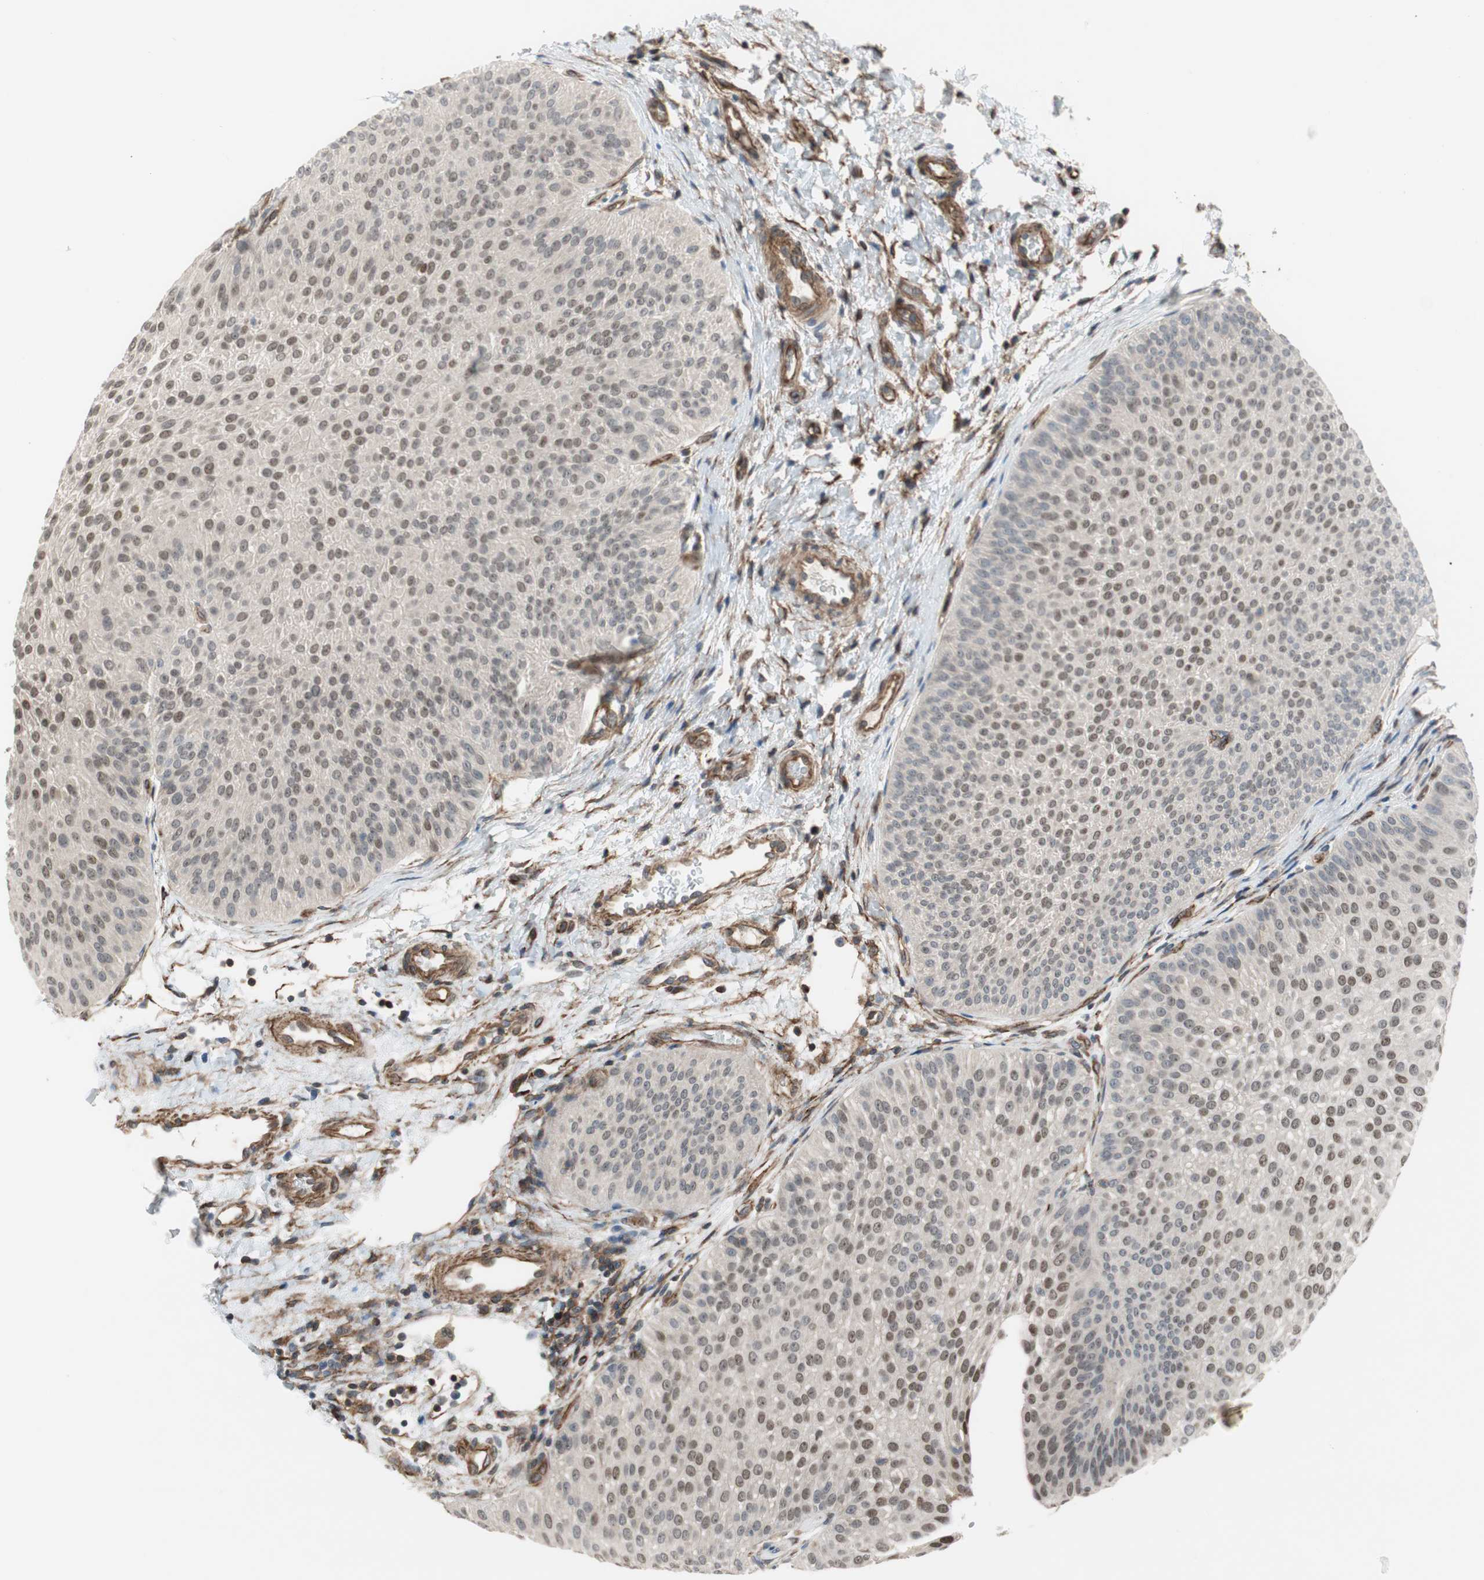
{"staining": {"intensity": "moderate", "quantity": "25%-75%", "location": "nuclear"}, "tissue": "urothelial cancer", "cell_type": "Tumor cells", "image_type": "cancer", "snomed": [{"axis": "morphology", "description": "Urothelial carcinoma, Low grade"}, {"axis": "topography", "description": "Urinary bladder"}], "caption": "This photomicrograph shows immunohistochemistry staining of human urothelial cancer, with medium moderate nuclear expression in approximately 25%-75% of tumor cells.", "gene": "GRHL1", "patient": {"sex": "female", "age": 60}}